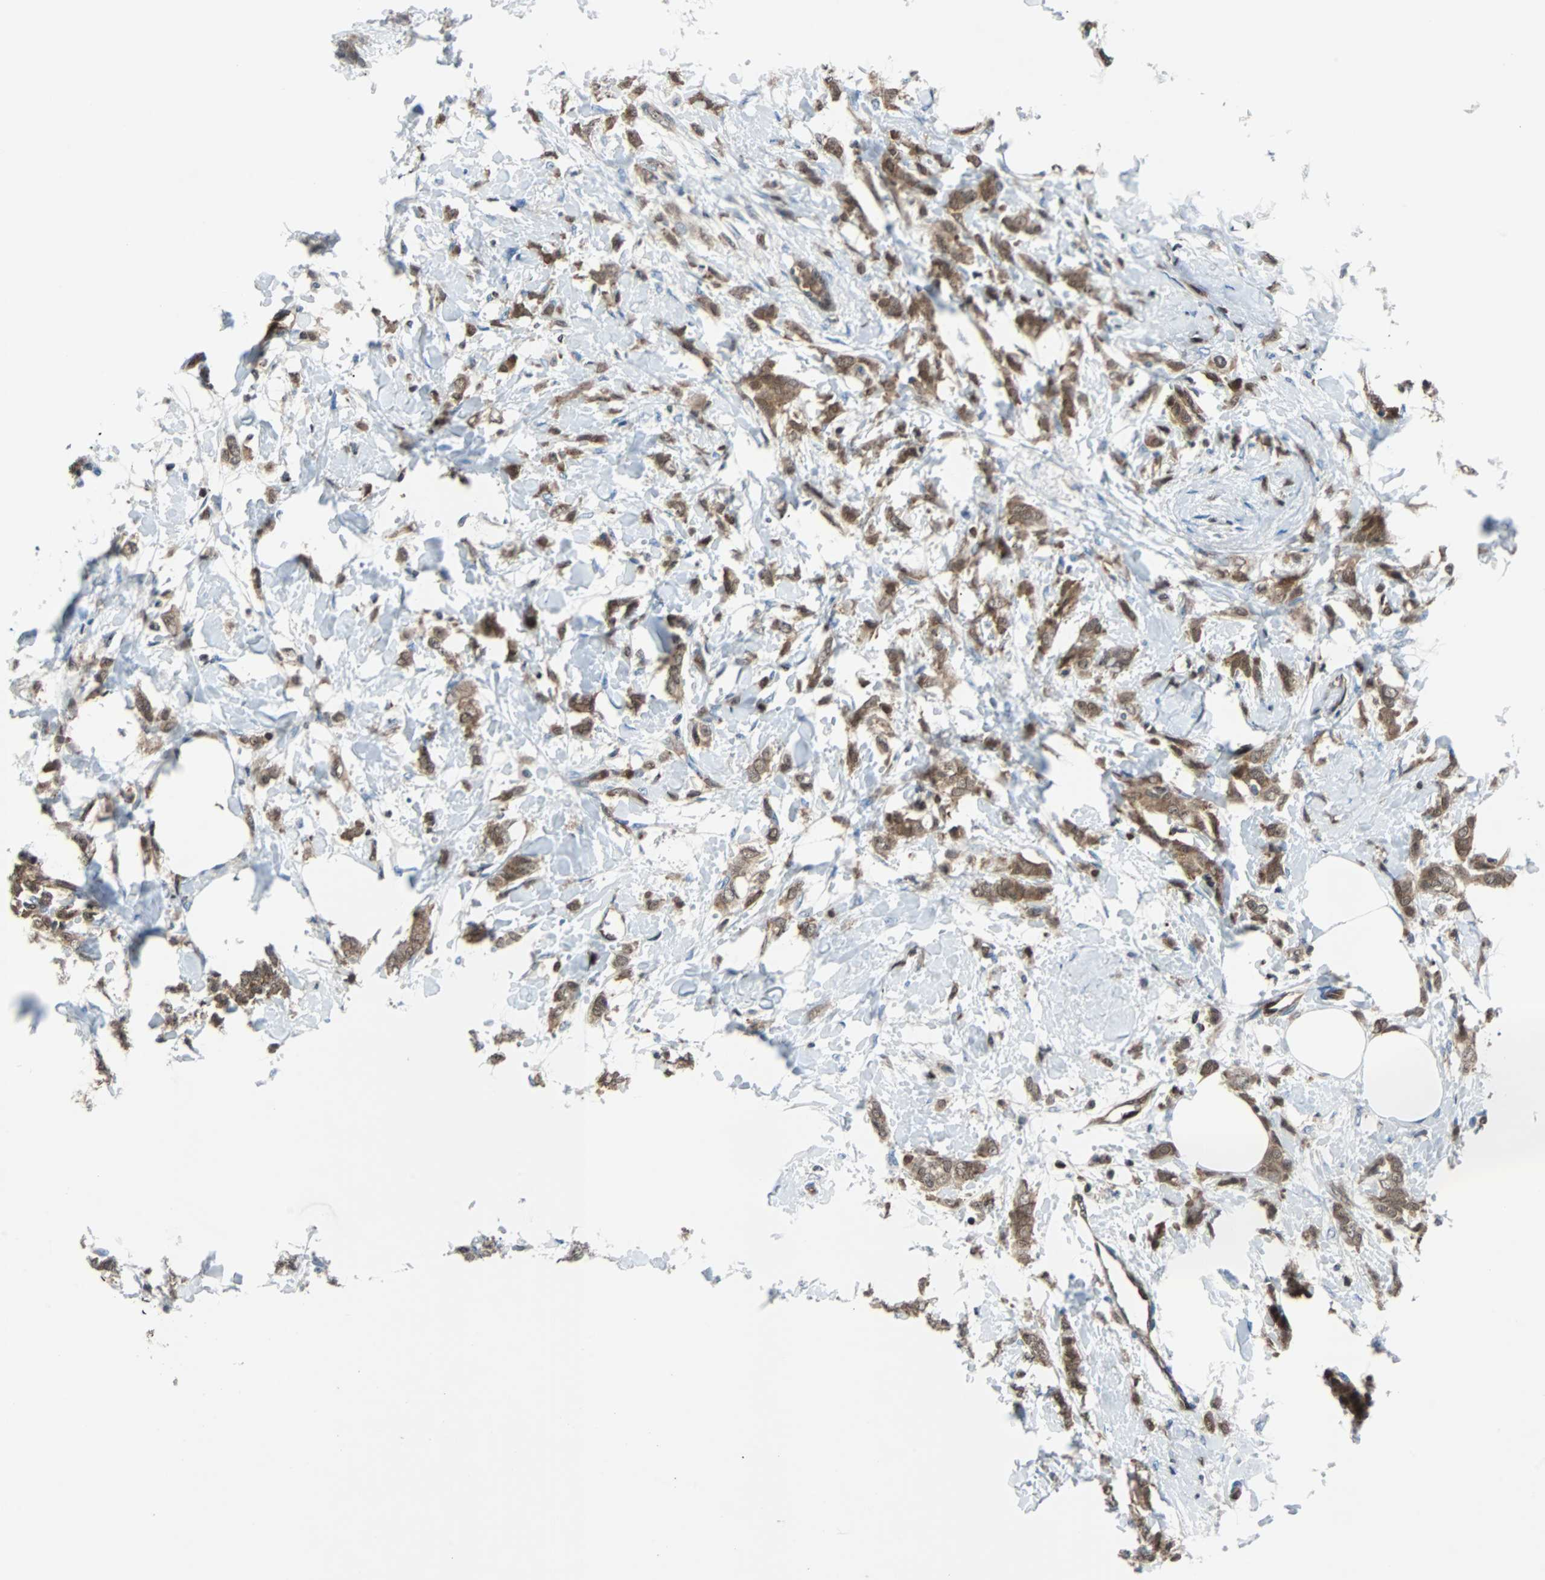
{"staining": {"intensity": "moderate", "quantity": ">75%", "location": "cytoplasmic/membranous,nuclear"}, "tissue": "breast cancer", "cell_type": "Tumor cells", "image_type": "cancer", "snomed": [{"axis": "morphology", "description": "Lobular carcinoma, in situ"}, {"axis": "morphology", "description": "Lobular carcinoma"}, {"axis": "topography", "description": "Breast"}], "caption": "Human breast lobular carcinoma in situ stained for a protein (brown) displays moderate cytoplasmic/membranous and nuclear positive expression in about >75% of tumor cells.", "gene": "MAP2K6", "patient": {"sex": "female", "age": 41}}